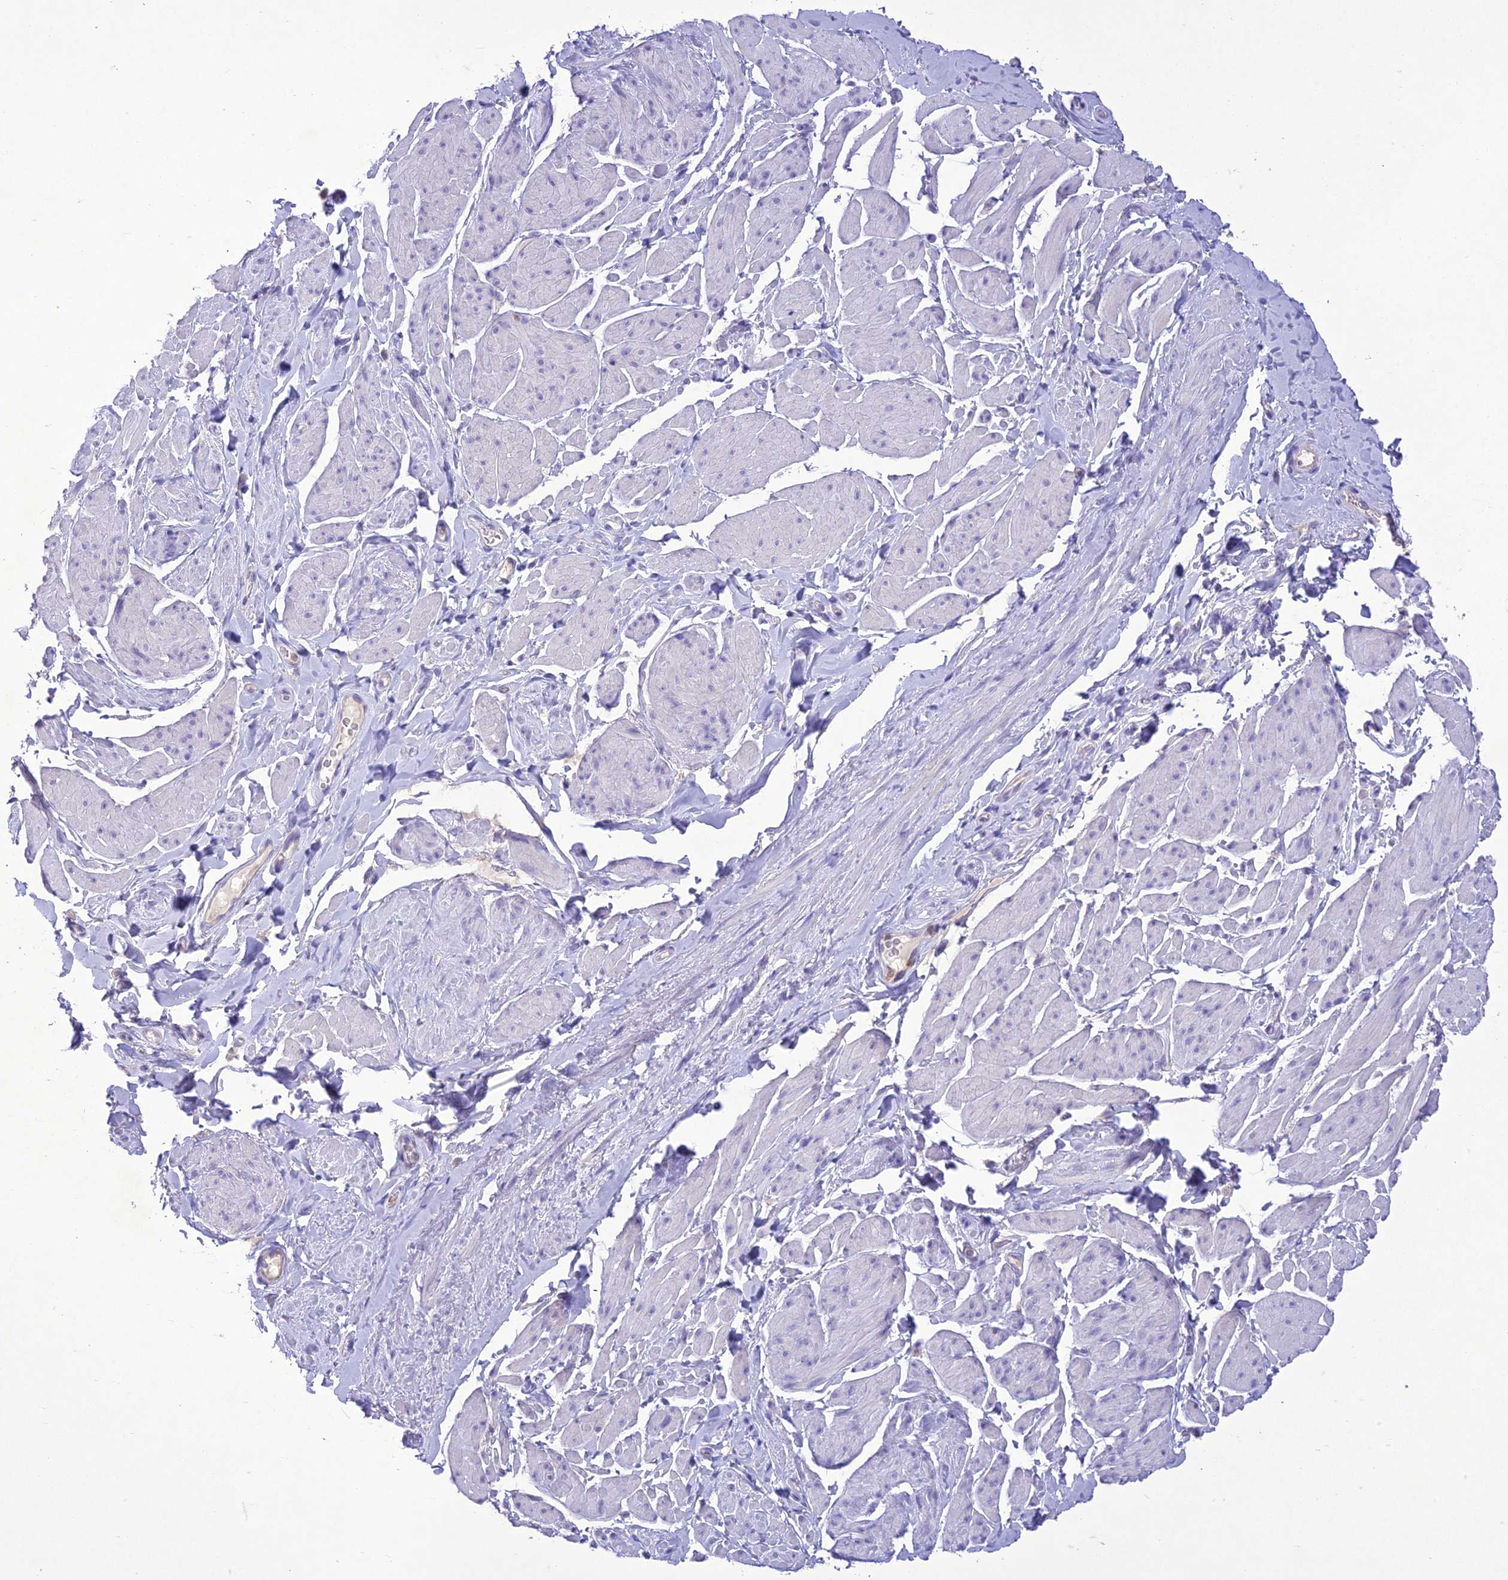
{"staining": {"intensity": "negative", "quantity": "none", "location": "none"}, "tissue": "smooth muscle", "cell_type": "Smooth muscle cells", "image_type": "normal", "snomed": [{"axis": "morphology", "description": "Normal tissue, NOS"}, {"axis": "topography", "description": "Smooth muscle"}, {"axis": "topography", "description": "Peripheral nerve tissue"}], "caption": "An immunohistochemistry (IHC) micrograph of unremarkable smooth muscle is shown. There is no staining in smooth muscle cells of smooth muscle.", "gene": "SLC13A5", "patient": {"sex": "male", "age": 69}}